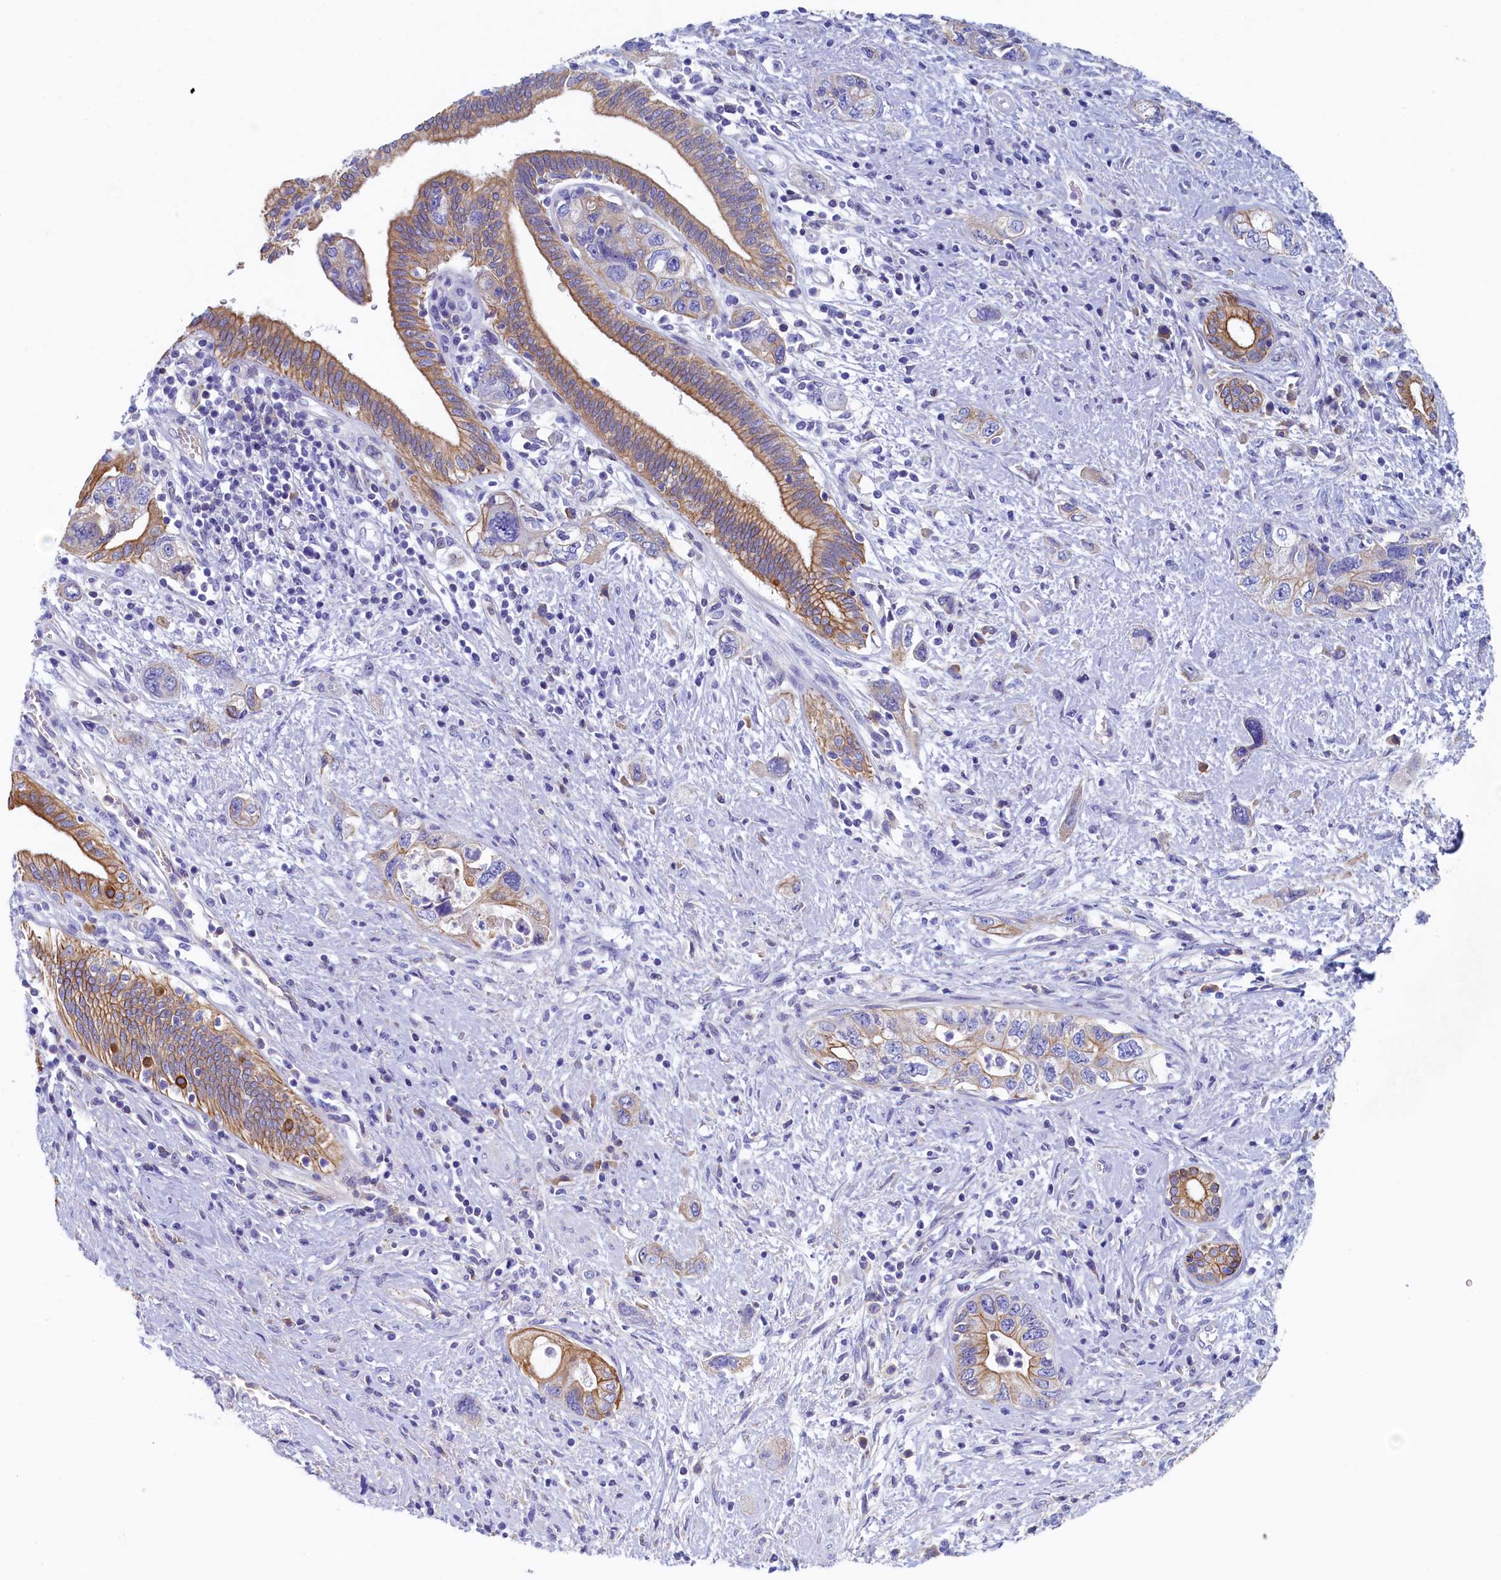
{"staining": {"intensity": "moderate", "quantity": "25%-75%", "location": "cytoplasmic/membranous"}, "tissue": "pancreatic cancer", "cell_type": "Tumor cells", "image_type": "cancer", "snomed": [{"axis": "morphology", "description": "Adenocarcinoma, NOS"}, {"axis": "topography", "description": "Pancreas"}], "caption": "This histopathology image shows IHC staining of human pancreatic cancer (adenocarcinoma), with medium moderate cytoplasmic/membranous positivity in approximately 25%-75% of tumor cells.", "gene": "GUCA1C", "patient": {"sex": "female", "age": 73}}